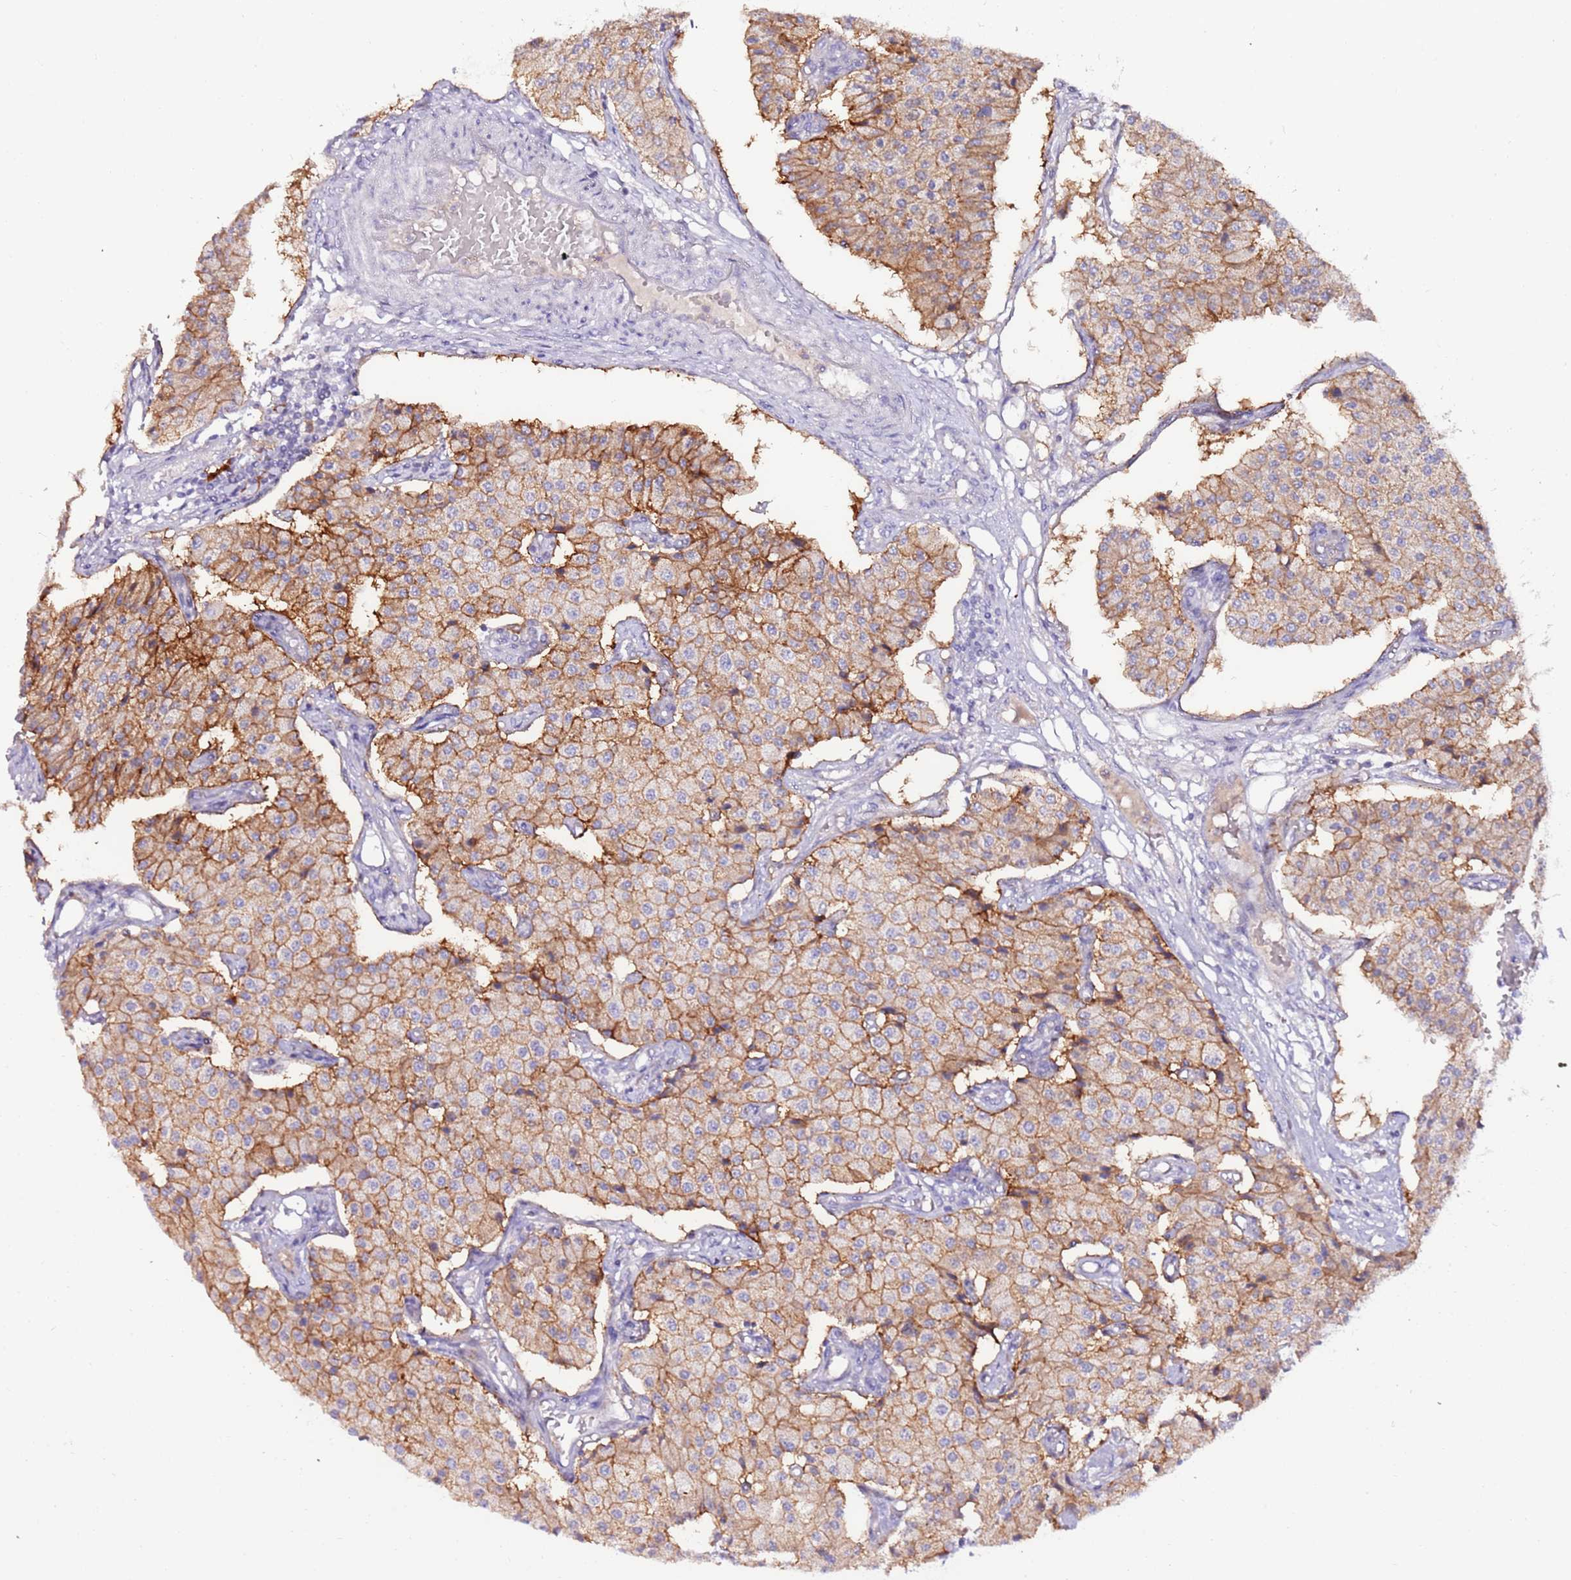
{"staining": {"intensity": "moderate", "quantity": ">75%", "location": "cytoplasmic/membranous"}, "tissue": "carcinoid", "cell_type": "Tumor cells", "image_type": "cancer", "snomed": [{"axis": "morphology", "description": "Carcinoid, malignant, NOS"}, {"axis": "topography", "description": "Colon"}], "caption": "Malignant carcinoid stained with immunohistochemistry (IHC) exhibits moderate cytoplasmic/membranous expression in approximately >75% of tumor cells.", "gene": "FLVCR1", "patient": {"sex": "female", "age": 52}}